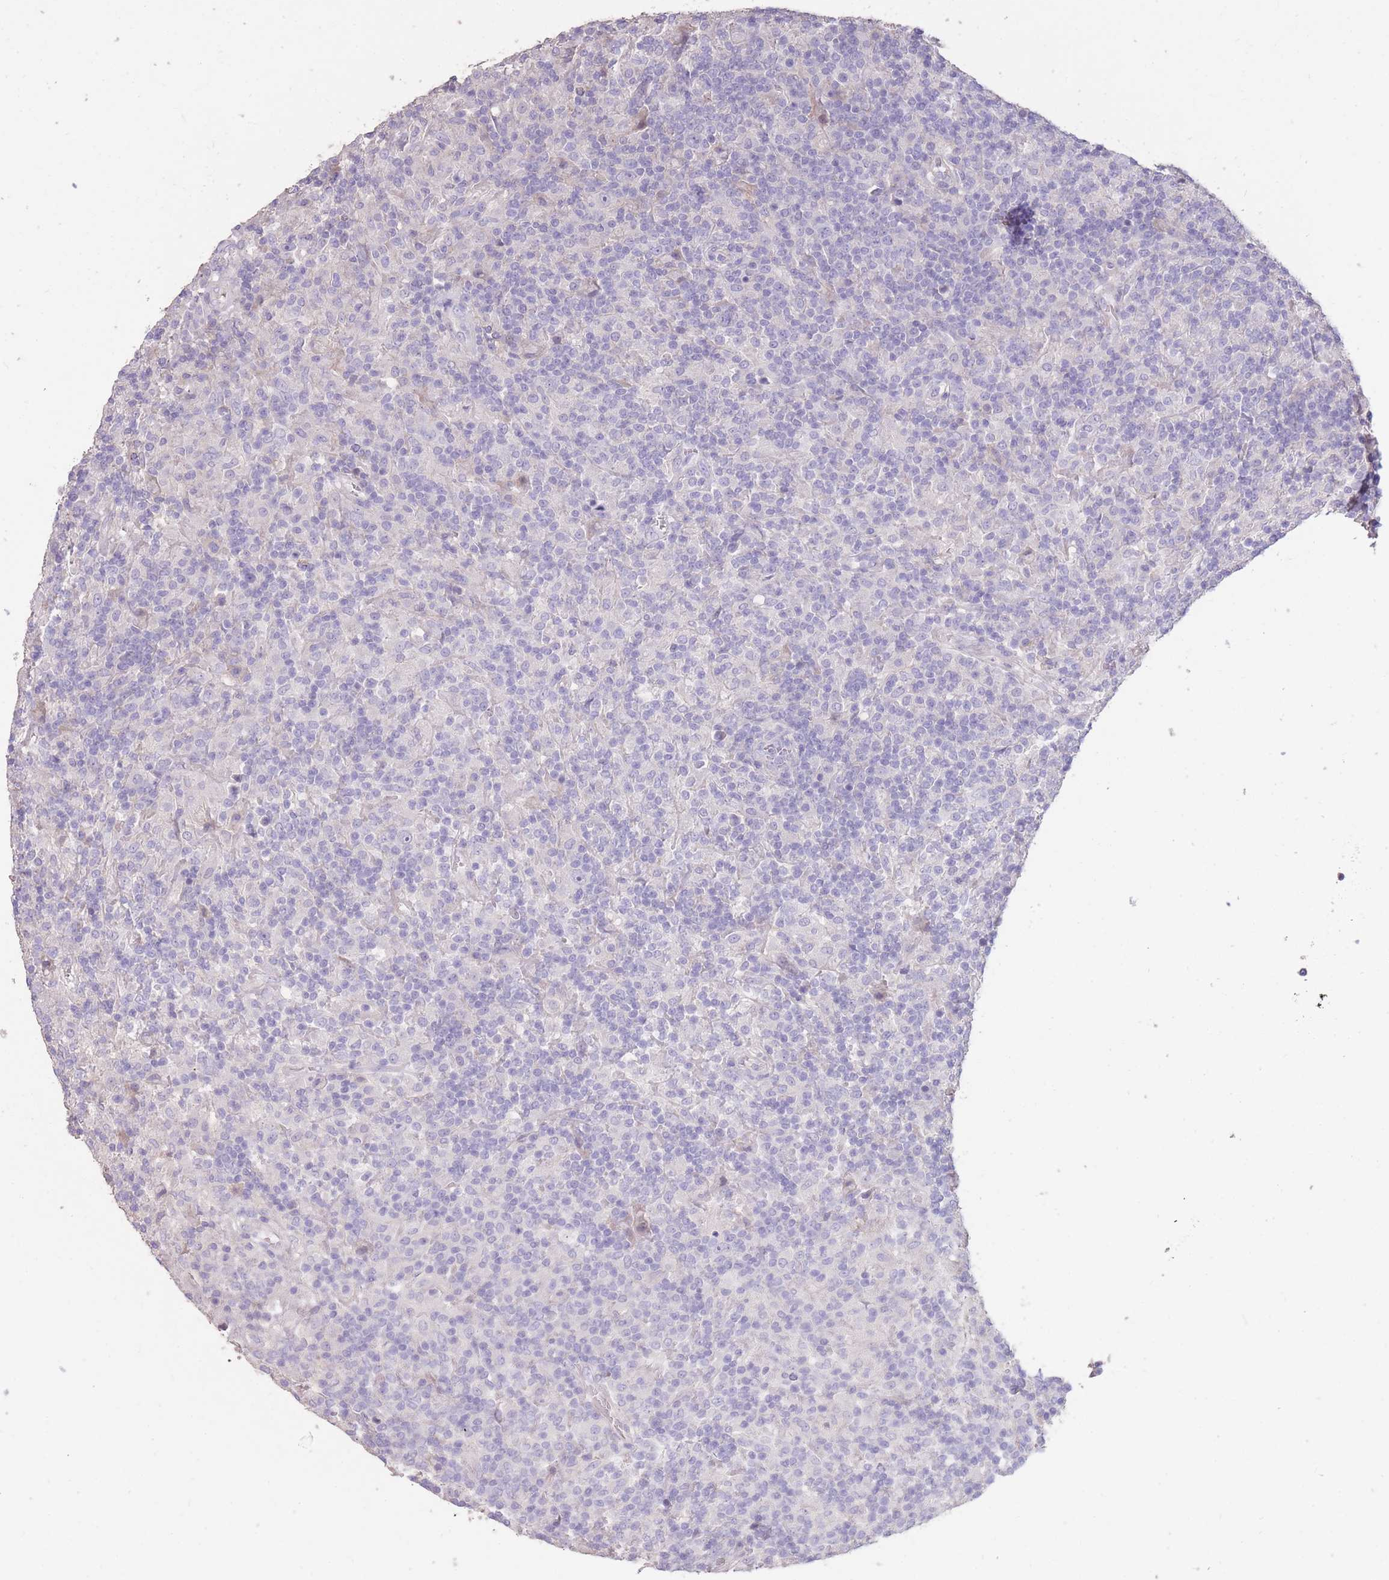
{"staining": {"intensity": "negative", "quantity": "none", "location": "none"}, "tissue": "lymphoma", "cell_type": "Tumor cells", "image_type": "cancer", "snomed": [{"axis": "morphology", "description": "Hodgkin's disease, NOS"}, {"axis": "topography", "description": "Lymph node"}], "caption": "This image is of lymphoma stained with immunohistochemistry (IHC) to label a protein in brown with the nuclei are counter-stained blue. There is no positivity in tumor cells. (Immunohistochemistry, brightfield microscopy, high magnification).", "gene": "RSPH10B", "patient": {"sex": "male", "age": 70}}